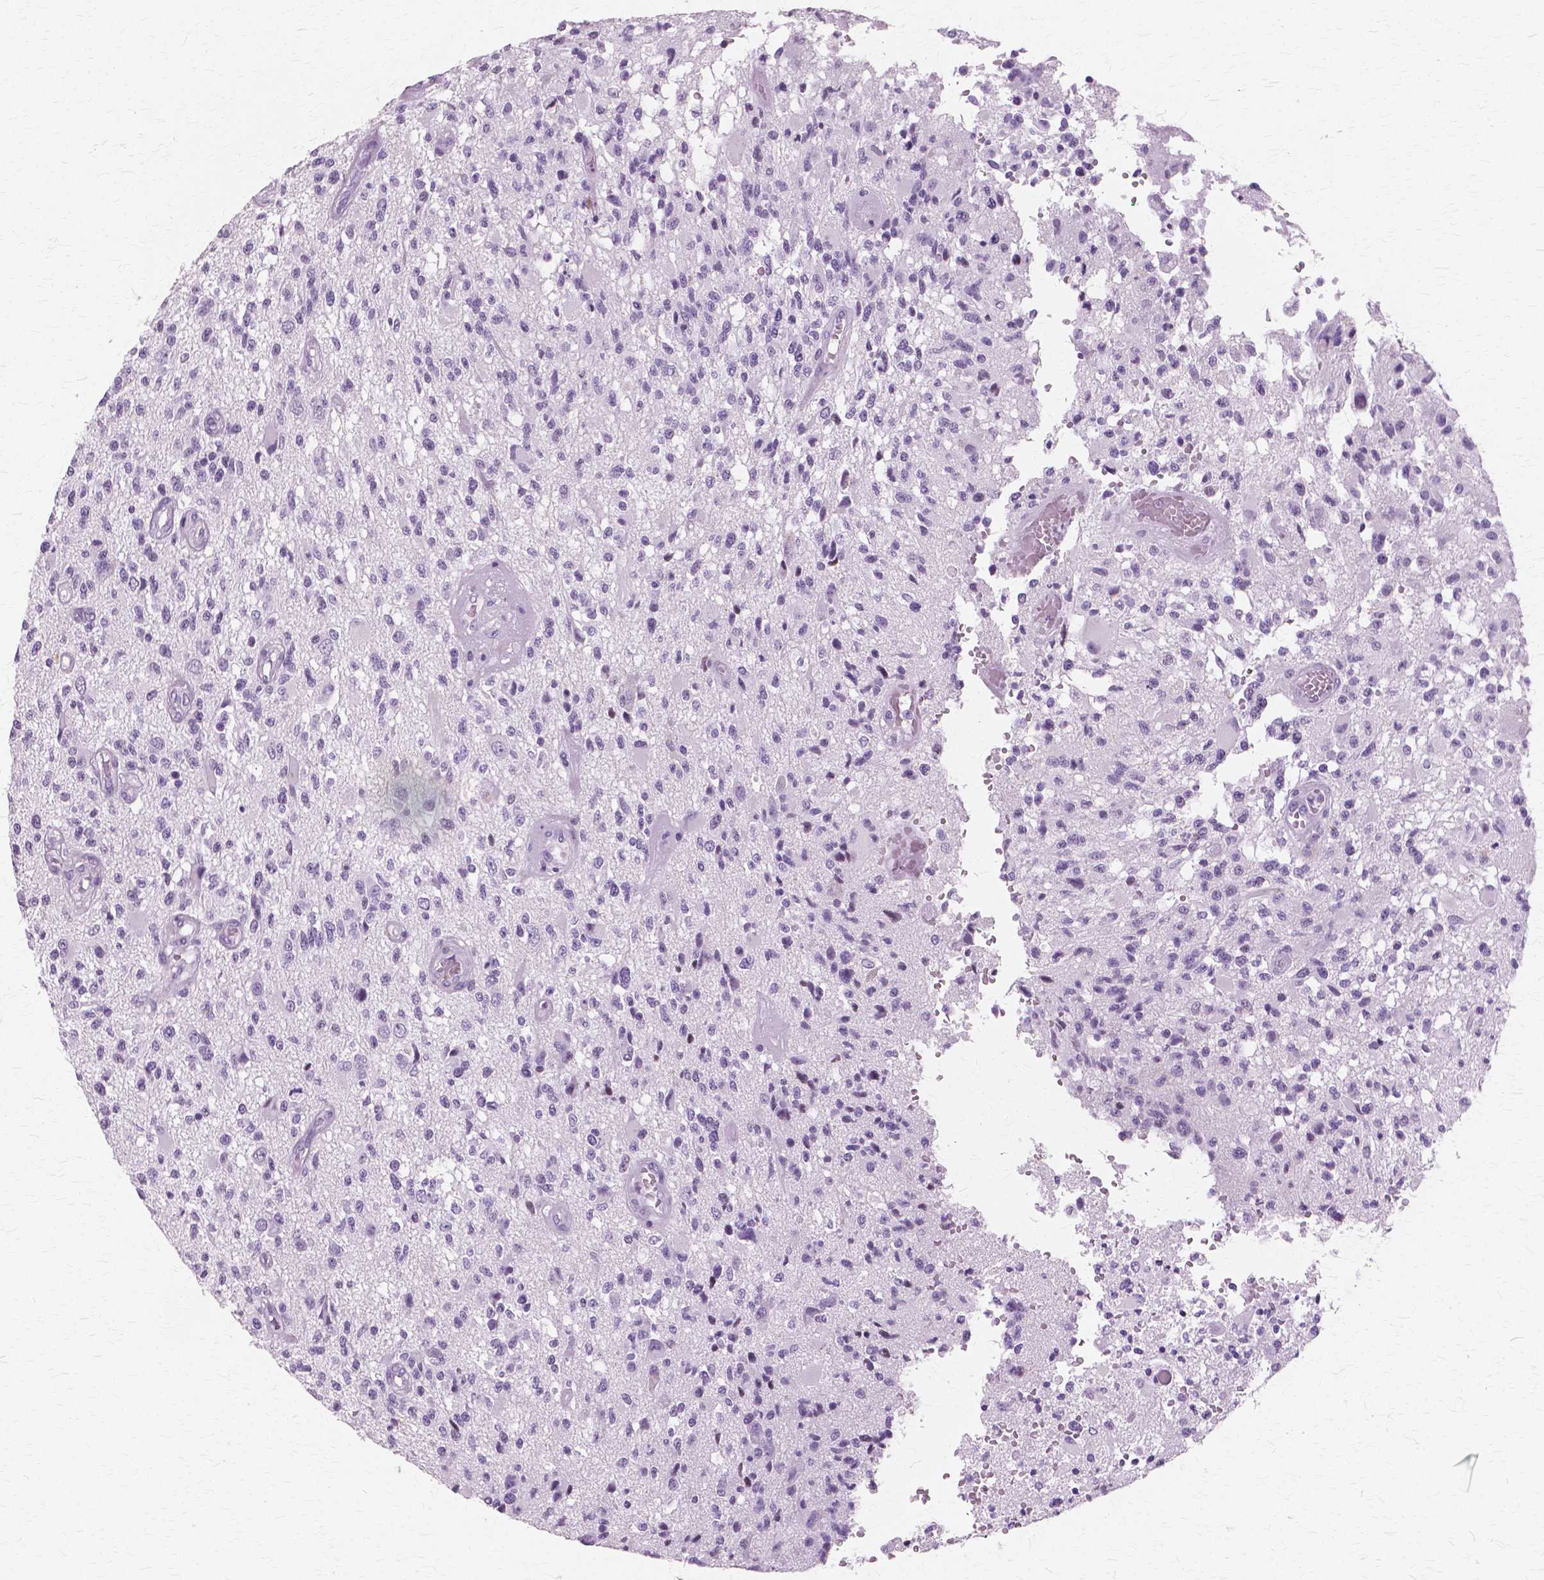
{"staining": {"intensity": "negative", "quantity": "none", "location": "none"}, "tissue": "glioma", "cell_type": "Tumor cells", "image_type": "cancer", "snomed": [{"axis": "morphology", "description": "Glioma, malignant, High grade"}, {"axis": "topography", "description": "Brain"}], "caption": "Photomicrograph shows no protein positivity in tumor cells of glioma tissue.", "gene": "SFTPD", "patient": {"sex": "female", "age": 63}}